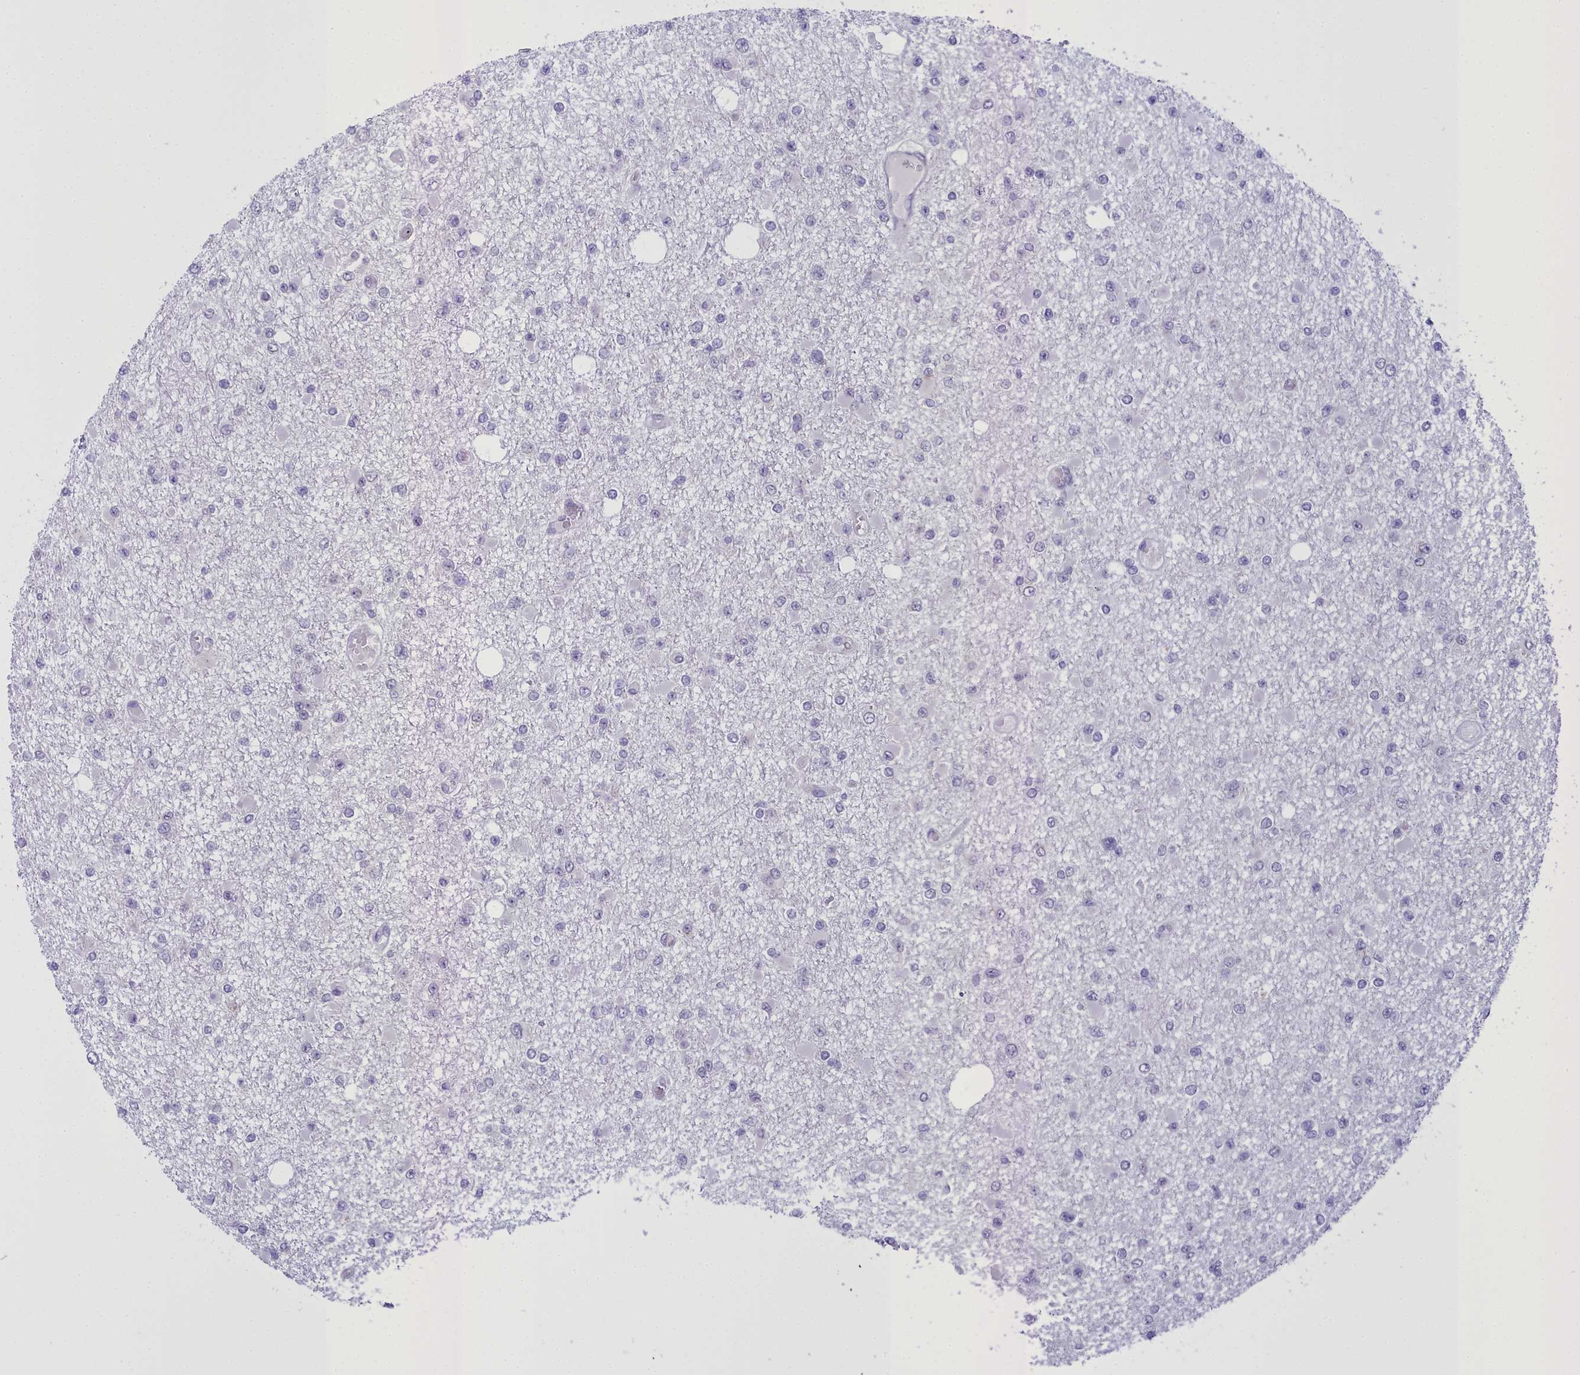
{"staining": {"intensity": "negative", "quantity": "none", "location": "none"}, "tissue": "glioma", "cell_type": "Tumor cells", "image_type": "cancer", "snomed": [{"axis": "morphology", "description": "Glioma, malignant, Low grade"}, {"axis": "topography", "description": "Brain"}], "caption": "DAB (3,3'-diaminobenzidine) immunohistochemical staining of glioma demonstrates no significant expression in tumor cells.", "gene": "B9D2", "patient": {"sex": "female", "age": 22}}